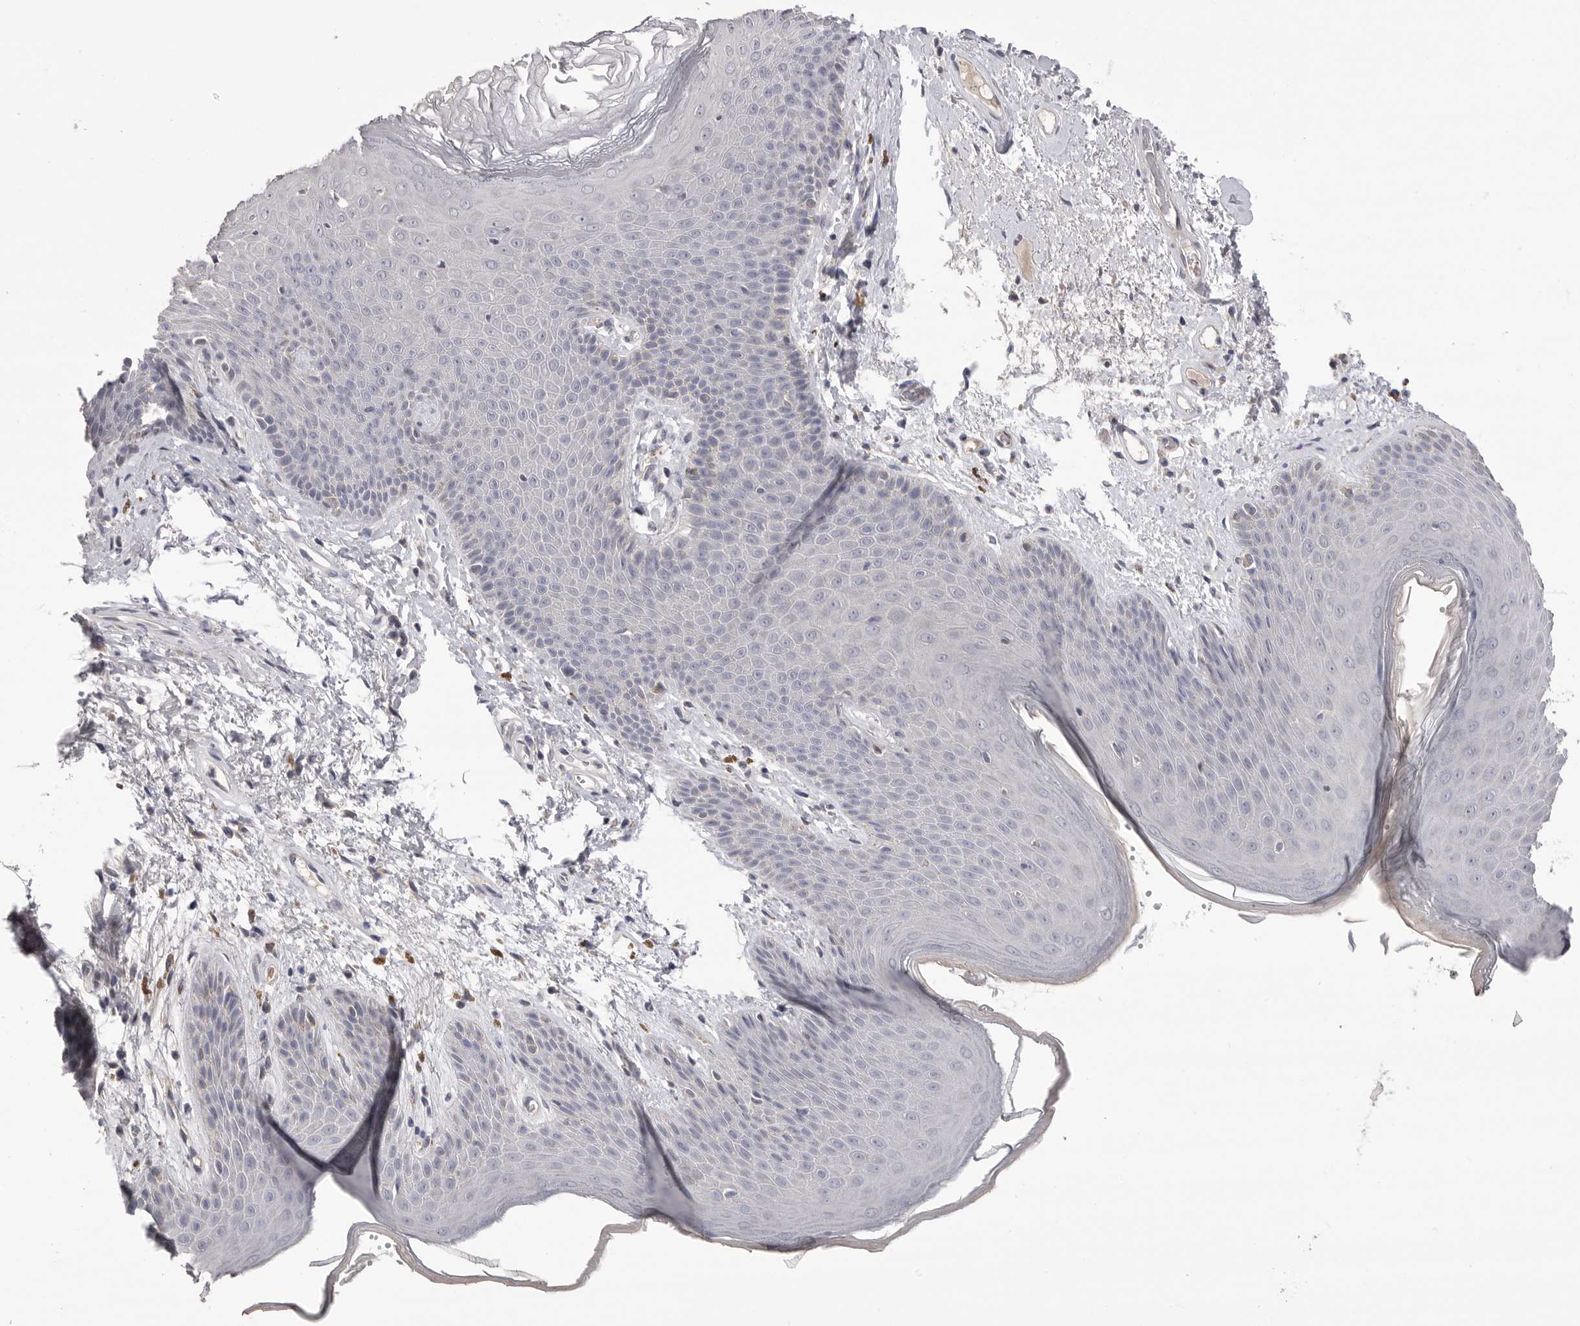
{"staining": {"intensity": "negative", "quantity": "none", "location": "none"}, "tissue": "skin", "cell_type": "Epidermal cells", "image_type": "normal", "snomed": [{"axis": "morphology", "description": "Normal tissue, NOS"}, {"axis": "topography", "description": "Anal"}], "caption": "There is no significant positivity in epidermal cells of skin. The staining is performed using DAB (3,3'-diaminobenzidine) brown chromogen with nuclei counter-stained in using hematoxylin.", "gene": "DLGAP3", "patient": {"sex": "male", "age": 74}}